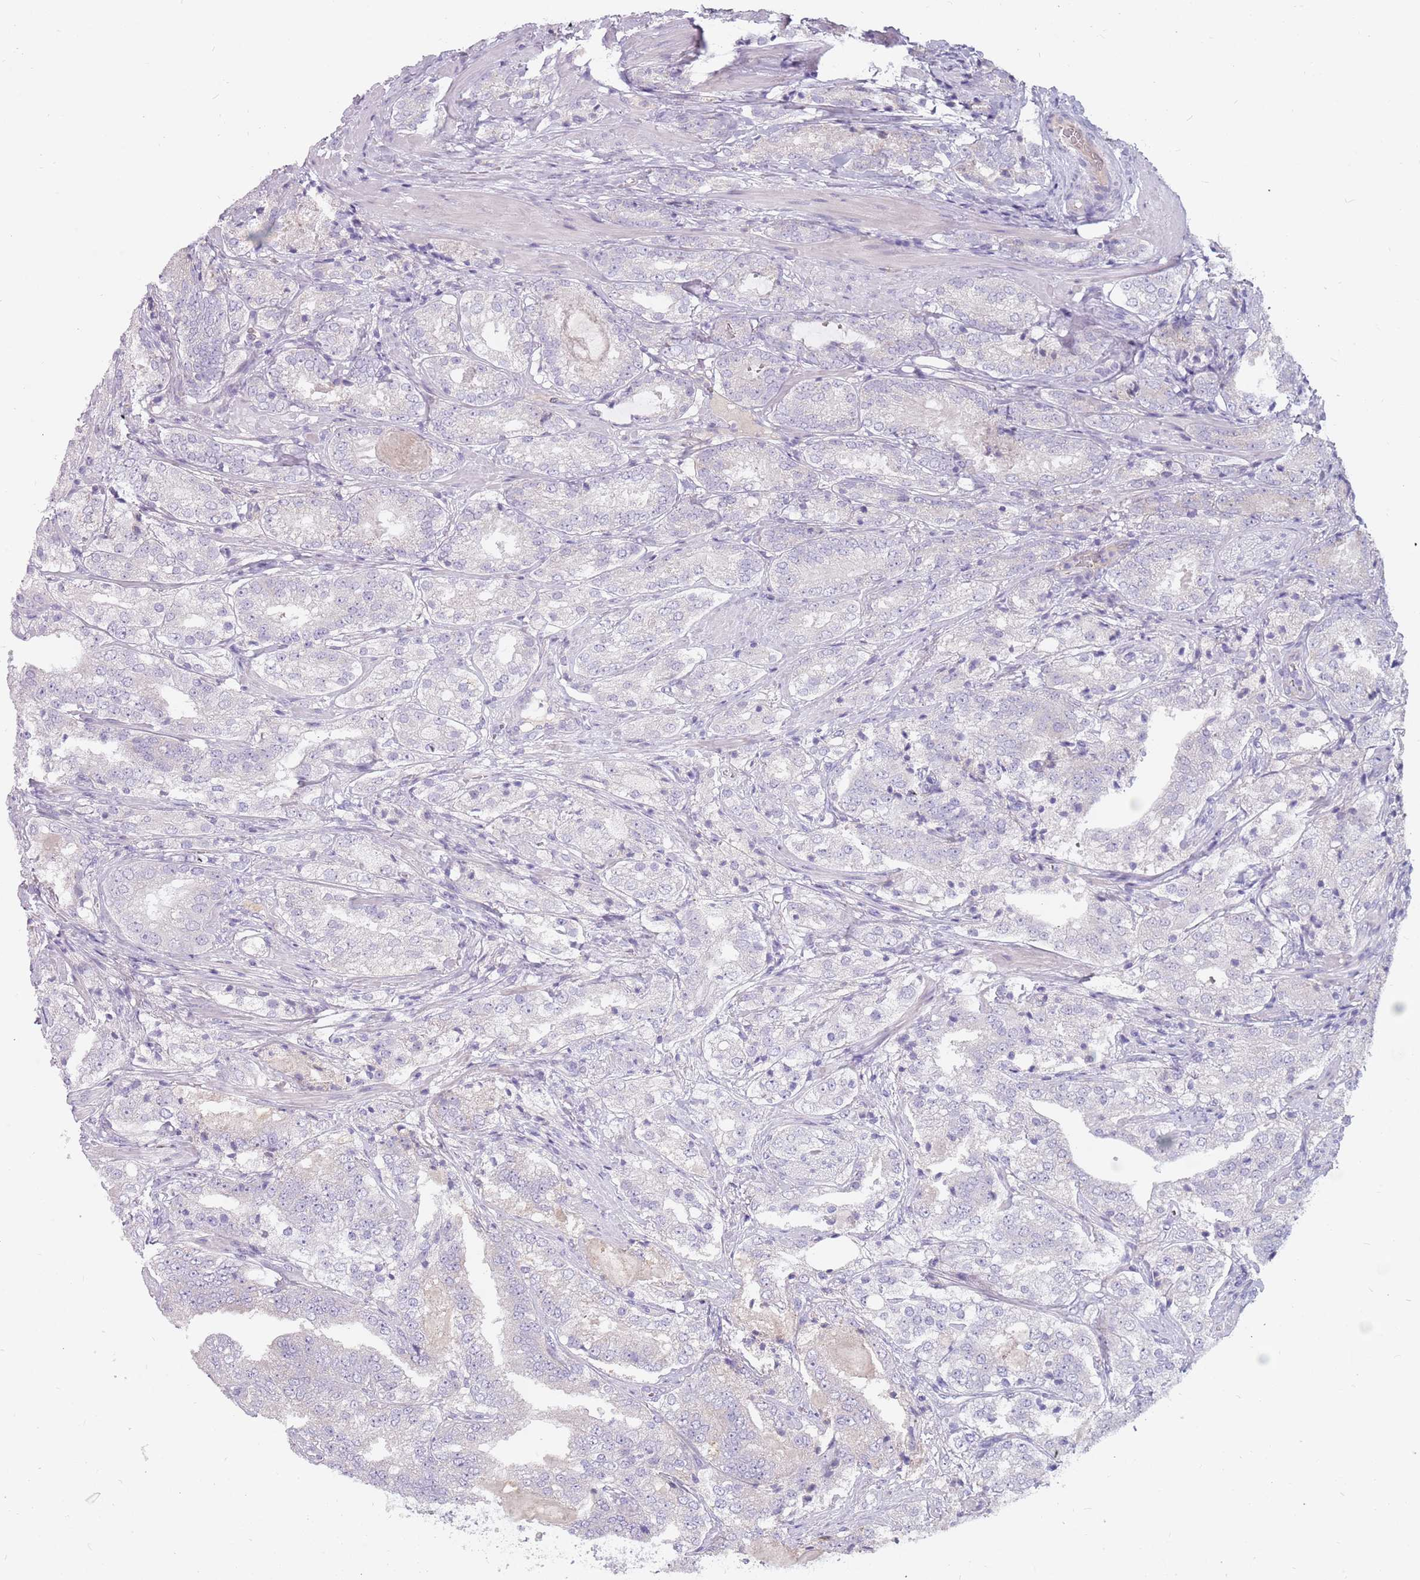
{"staining": {"intensity": "negative", "quantity": "none", "location": "none"}, "tissue": "prostate cancer", "cell_type": "Tumor cells", "image_type": "cancer", "snomed": [{"axis": "morphology", "description": "Adenocarcinoma, High grade"}, {"axis": "topography", "description": "Prostate"}], "caption": "Immunohistochemistry of prostate high-grade adenocarcinoma exhibits no staining in tumor cells.", "gene": "DDX4", "patient": {"sex": "male", "age": 63}}